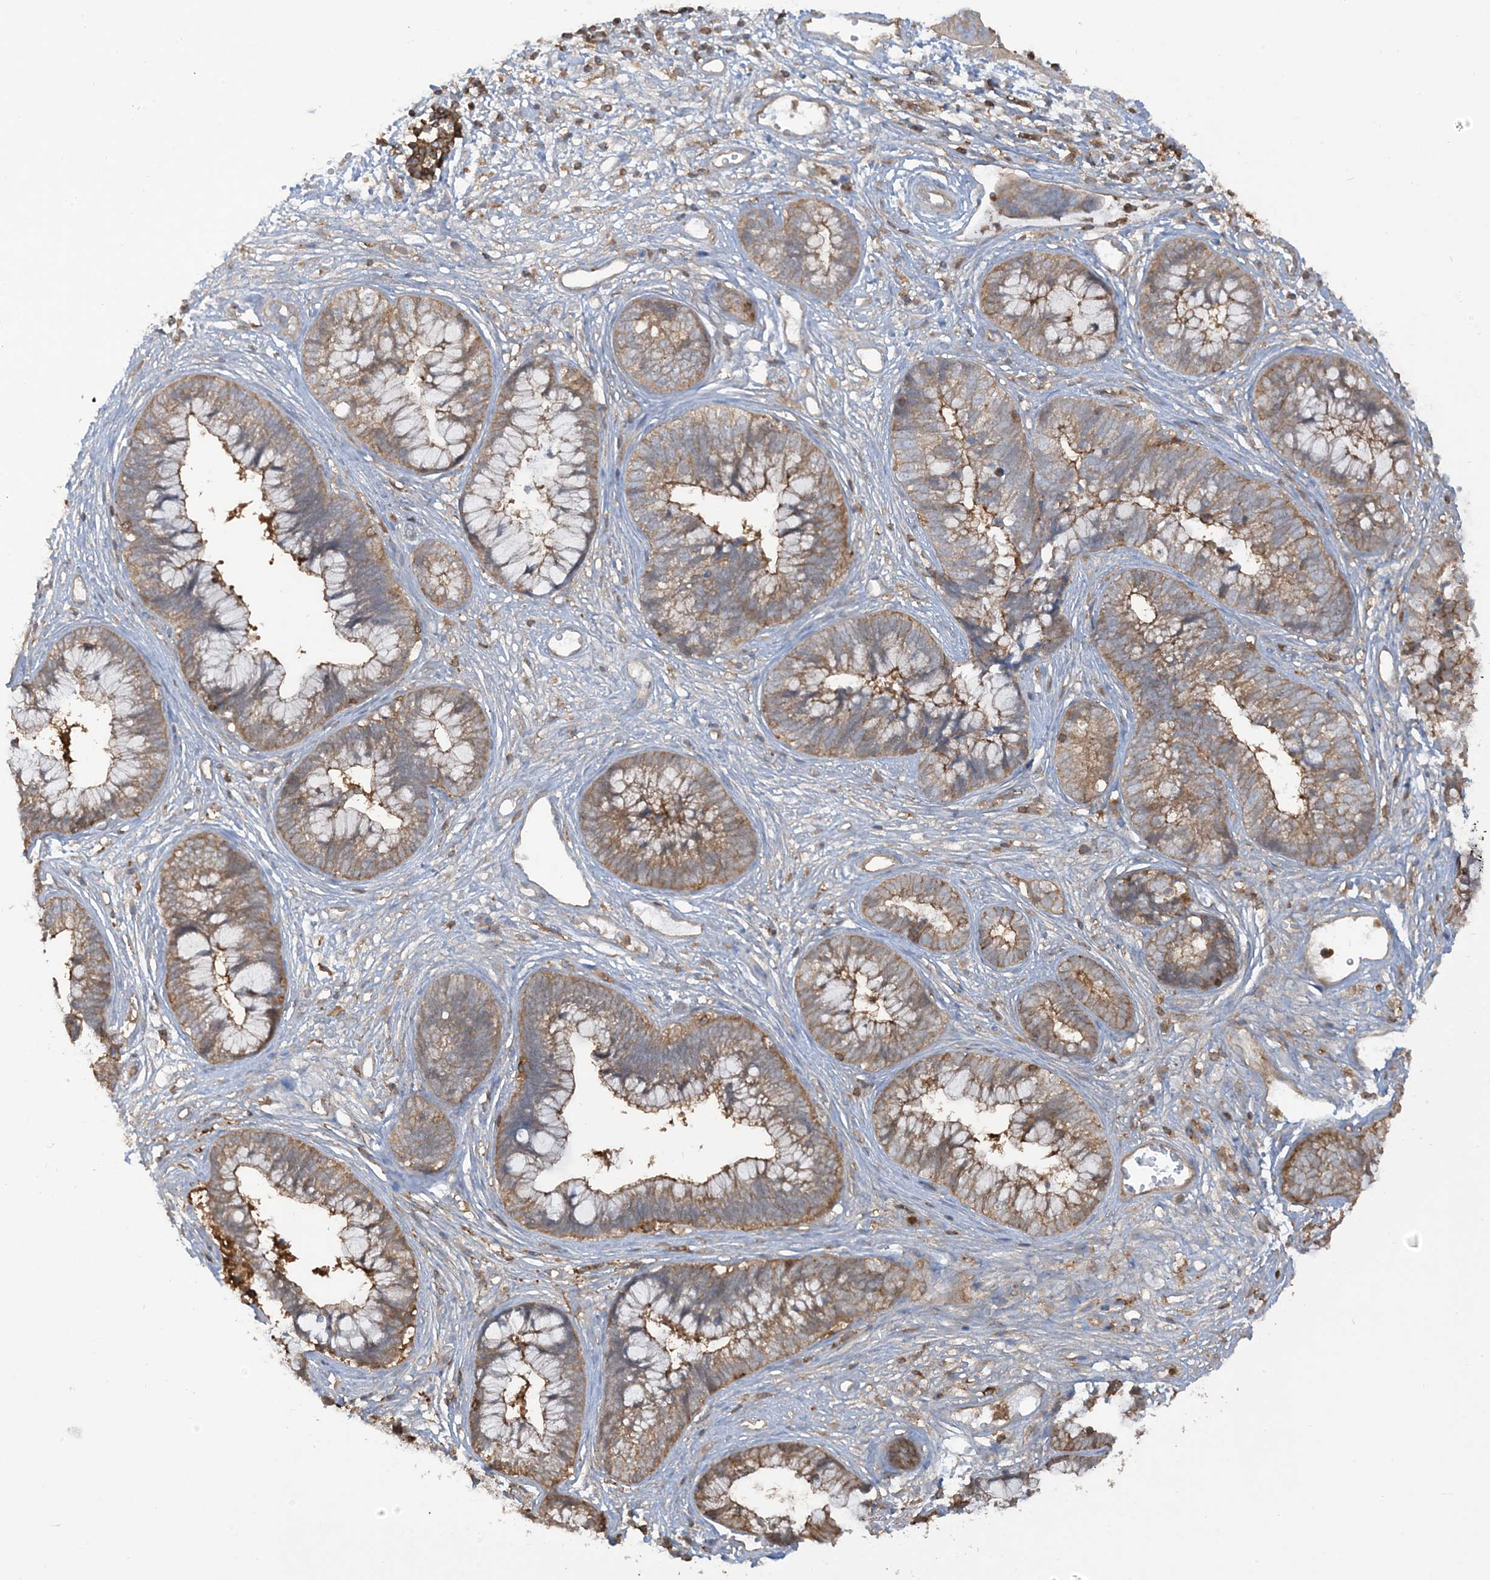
{"staining": {"intensity": "moderate", "quantity": "25%-75%", "location": "cytoplasmic/membranous"}, "tissue": "cervical cancer", "cell_type": "Tumor cells", "image_type": "cancer", "snomed": [{"axis": "morphology", "description": "Adenocarcinoma, NOS"}, {"axis": "topography", "description": "Cervix"}], "caption": "IHC histopathology image of human cervical adenocarcinoma stained for a protein (brown), which shows medium levels of moderate cytoplasmic/membranous expression in about 25%-75% of tumor cells.", "gene": "CAPZB", "patient": {"sex": "female", "age": 44}}